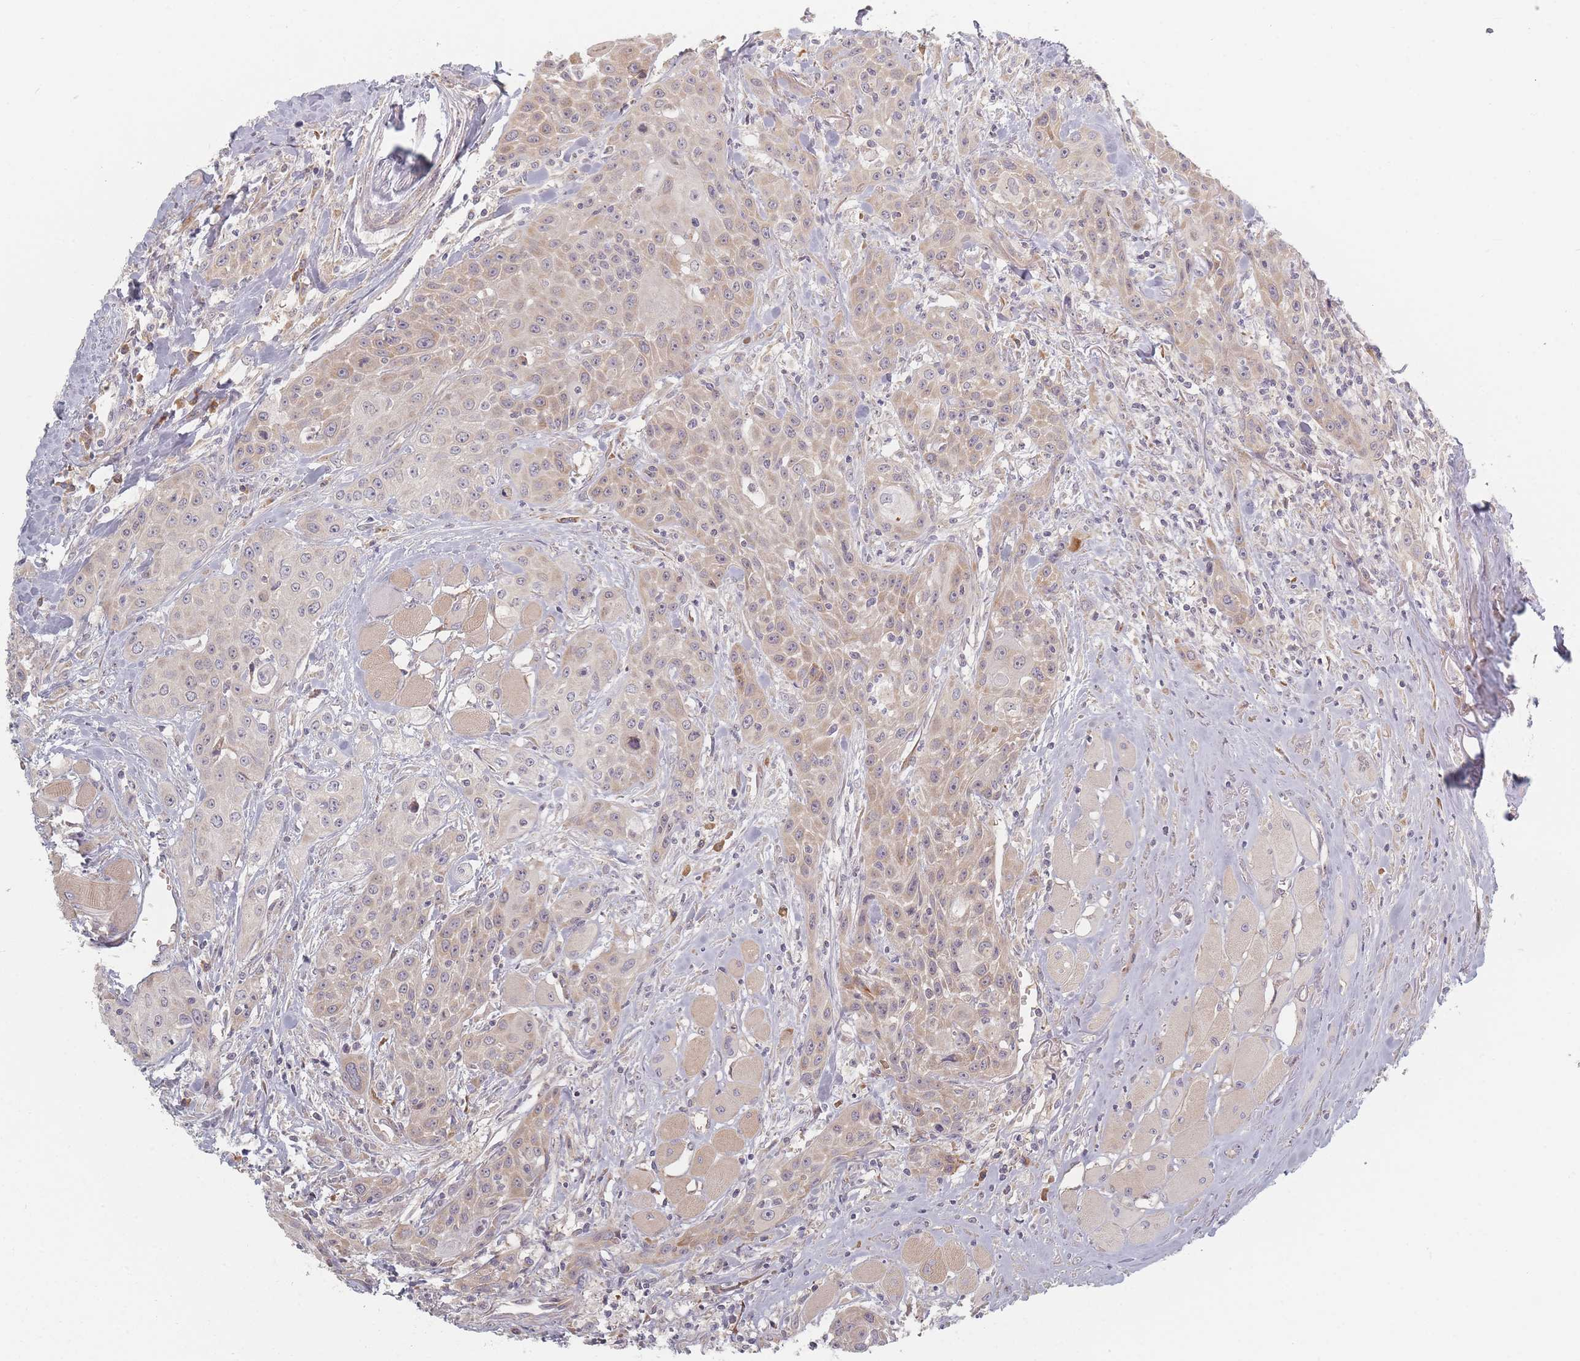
{"staining": {"intensity": "moderate", "quantity": "25%-75%", "location": "cytoplasmic/membranous"}, "tissue": "head and neck cancer", "cell_type": "Tumor cells", "image_type": "cancer", "snomed": [{"axis": "morphology", "description": "Squamous cell carcinoma, NOS"}, {"axis": "topography", "description": "Oral tissue"}, {"axis": "topography", "description": "Head-Neck"}], "caption": "Human head and neck cancer stained for a protein (brown) exhibits moderate cytoplasmic/membranous positive staining in approximately 25%-75% of tumor cells.", "gene": "ZKSCAN7", "patient": {"sex": "female", "age": 82}}